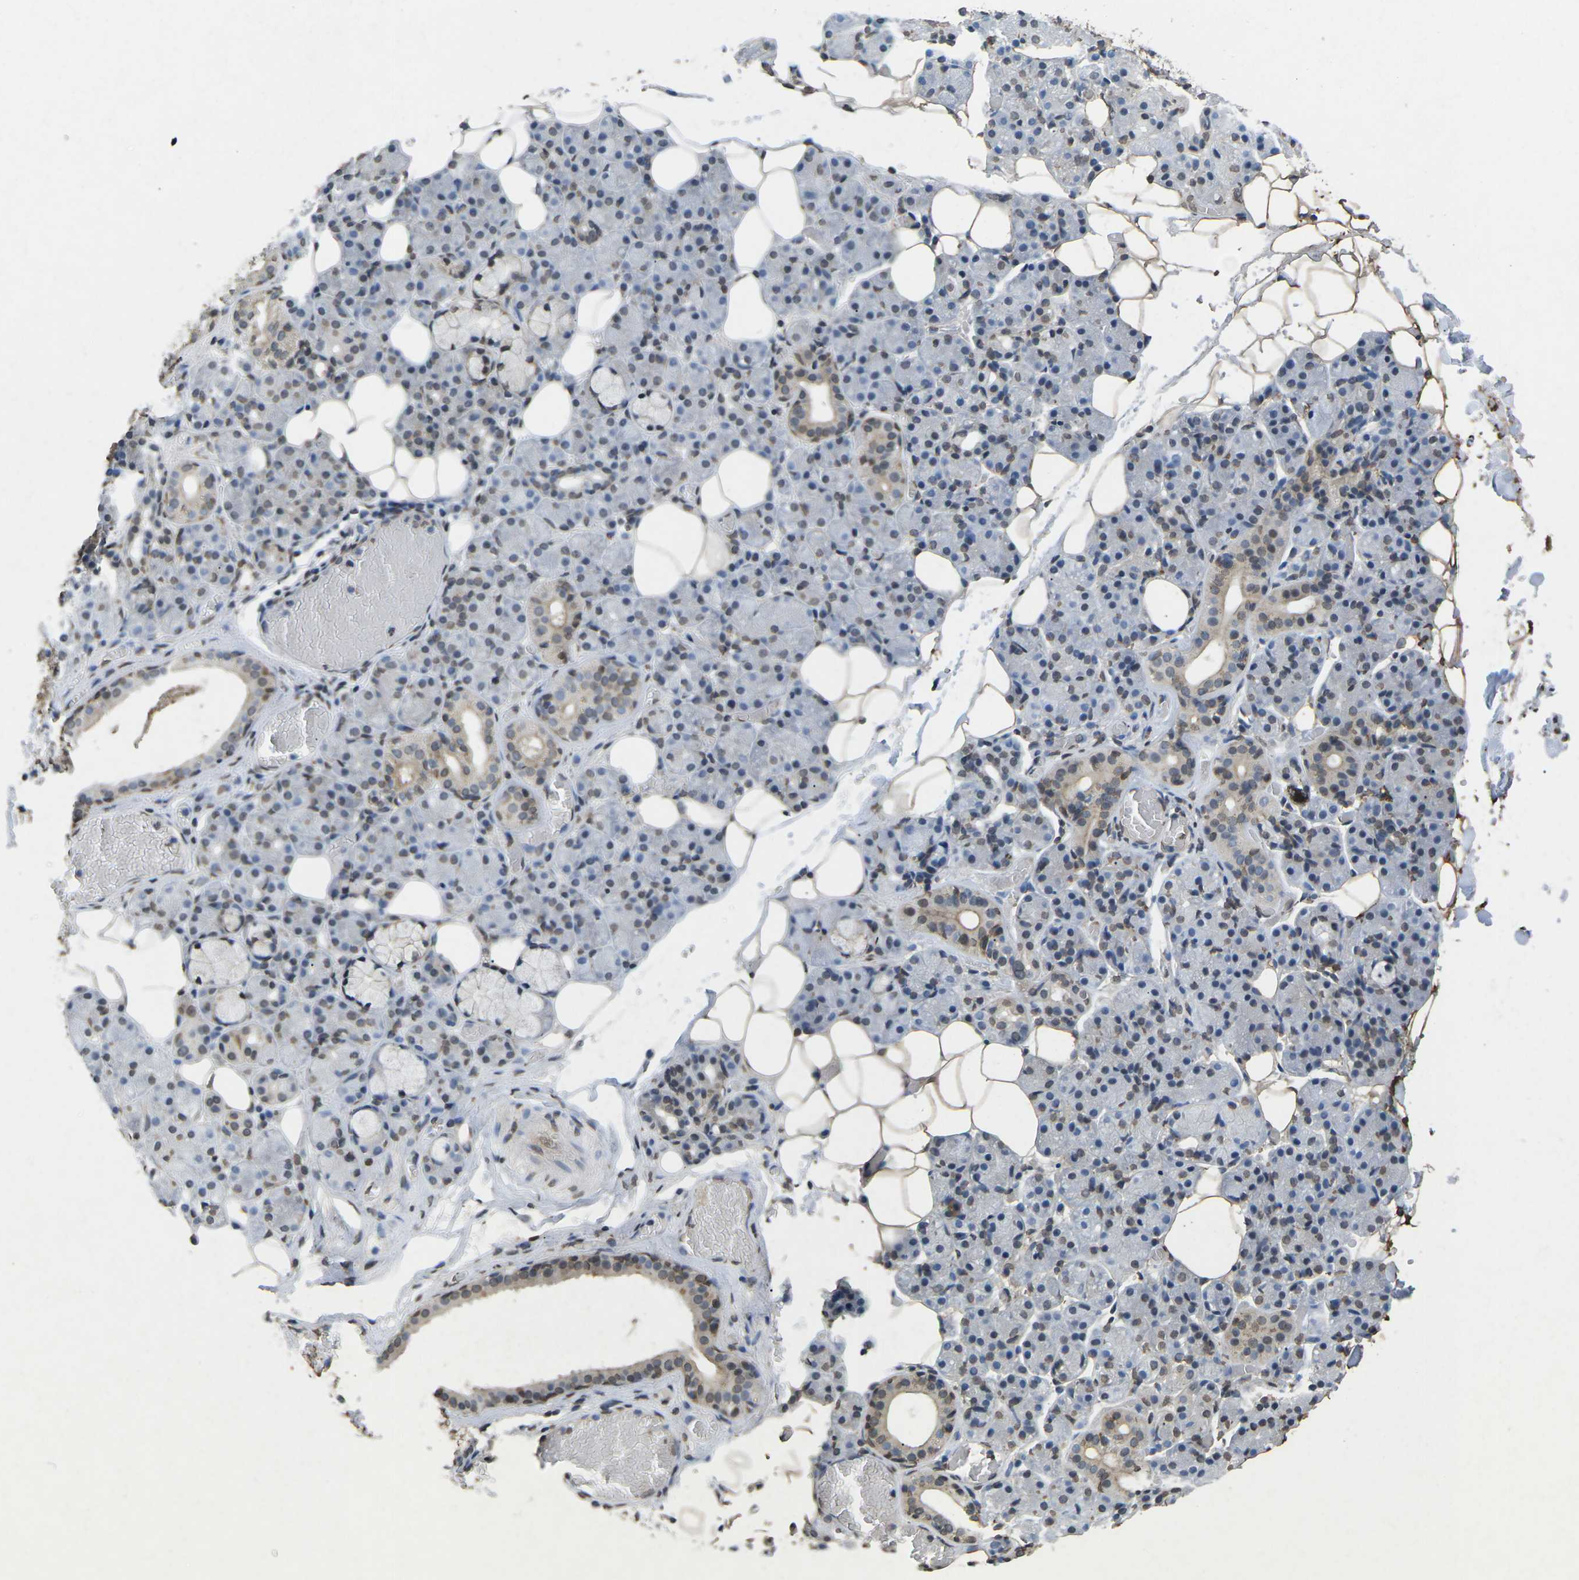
{"staining": {"intensity": "weak", "quantity": "25%-75%", "location": "cytoplasmic/membranous,nuclear"}, "tissue": "salivary gland", "cell_type": "Glandular cells", "image_type": "normal", "snomed": [{"axis": "morphology", "description": "Normal tissue, NOS"}, {"axis": "topography", "description": "Salivary gland"}], "caption": "Immunohistochemical staining of normal salivary gland displays 25%-75% levels of weak cytoplasmic/membranous,nuclear protein positivity in approximately 25%-75% of glandular cells. The protein is stained brown, and the nuclei are stained in blue (DAB IHC with brightfield microscopy, high magnification).", "gene": "SCNN1B", "patient": {"sex": "male", "age": 63}}